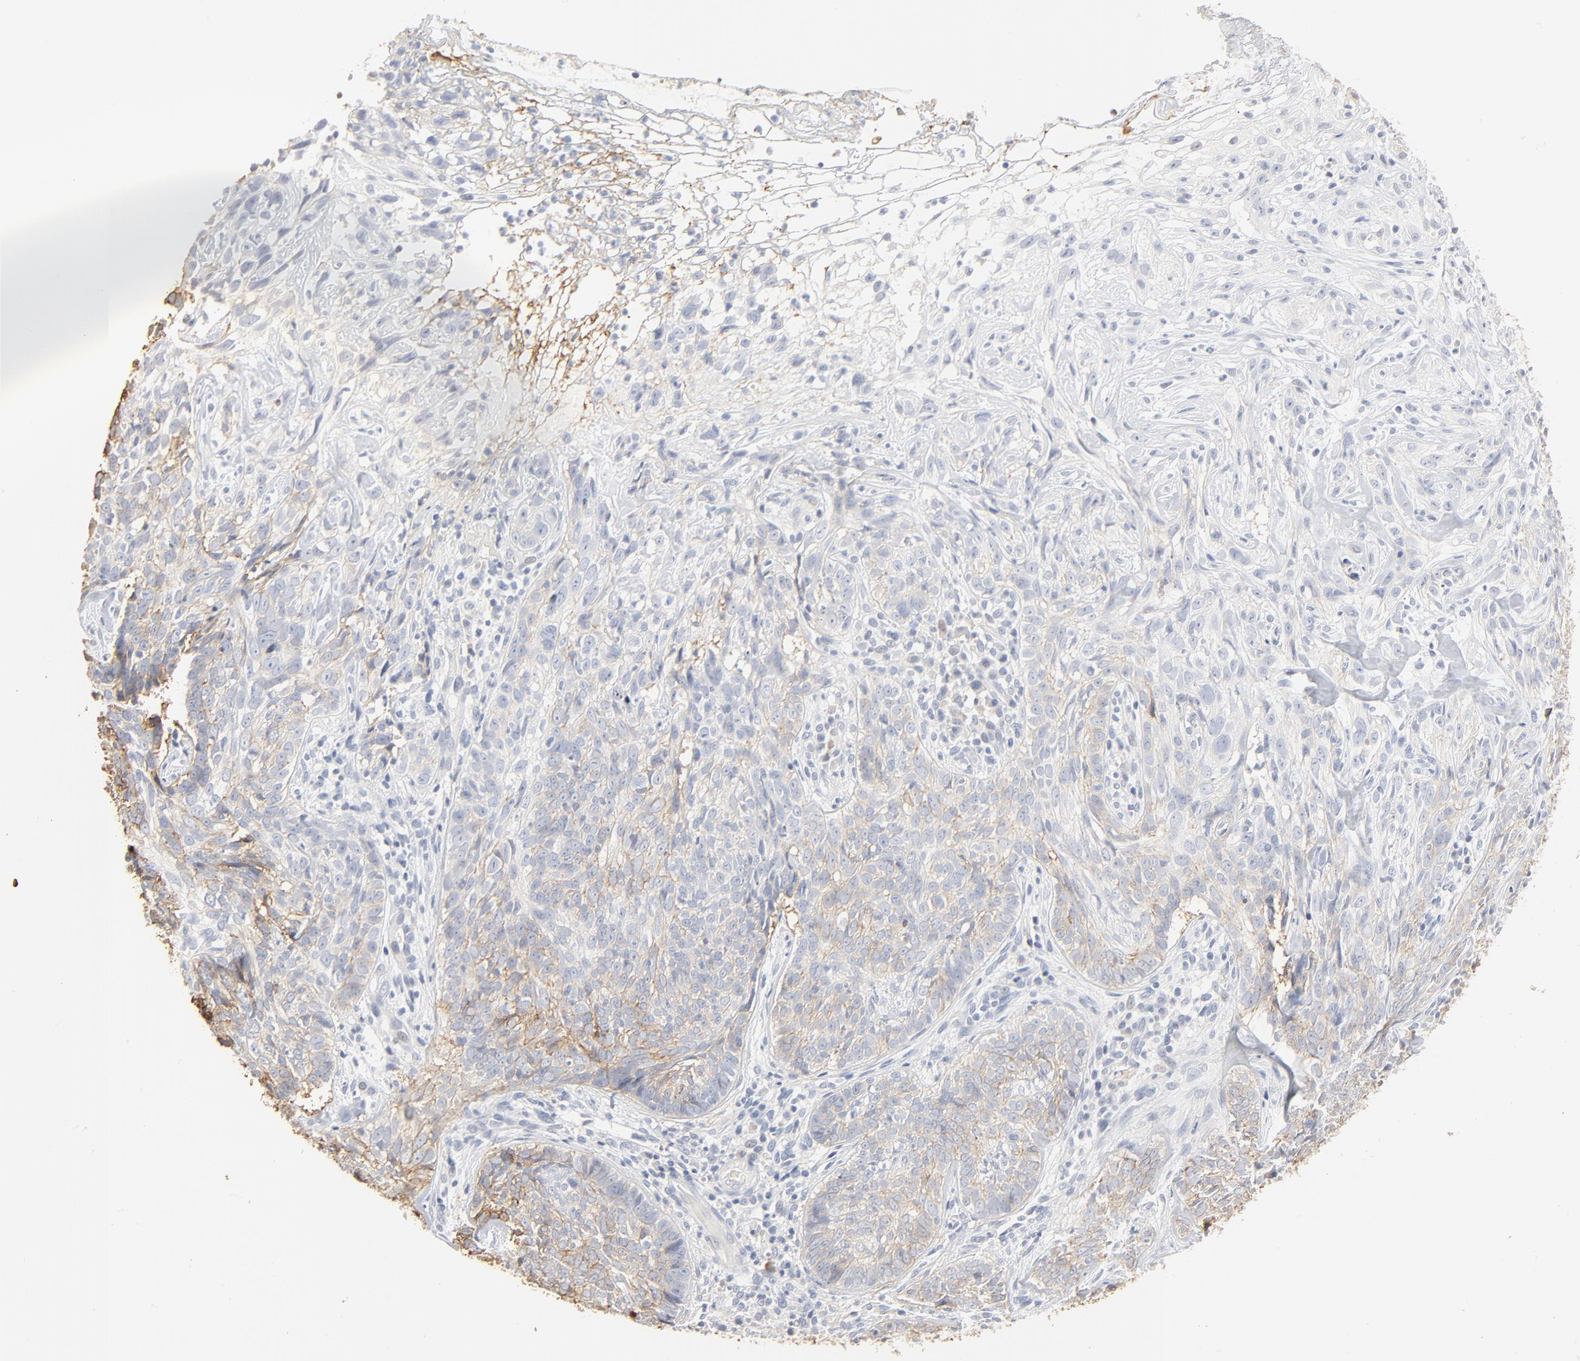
{"staining": {"intensity": "weak", "quantity": ">75%", "location": "cytoplasmic/membranous"}, "tissue": "skin cancer", "cell_type": "Tumor cells", "image_type": "cancer", "snomed": [{"axis": "morphology", "description": "Basal cell carcinoma"}, {"axis": "topography", "description": "Skin"}], "caption": "This image reveals skin cancer (basal cell carcinoma) stained with immunohistochemistry (IHC) to label a protein in brown. The cytoplasmic/membranous of tumor cells show weak positivity for the protein. Nuclei are counter-stained blue.", "gene": "EPCAM", "patient": {"sex": "male", "age": 72}}